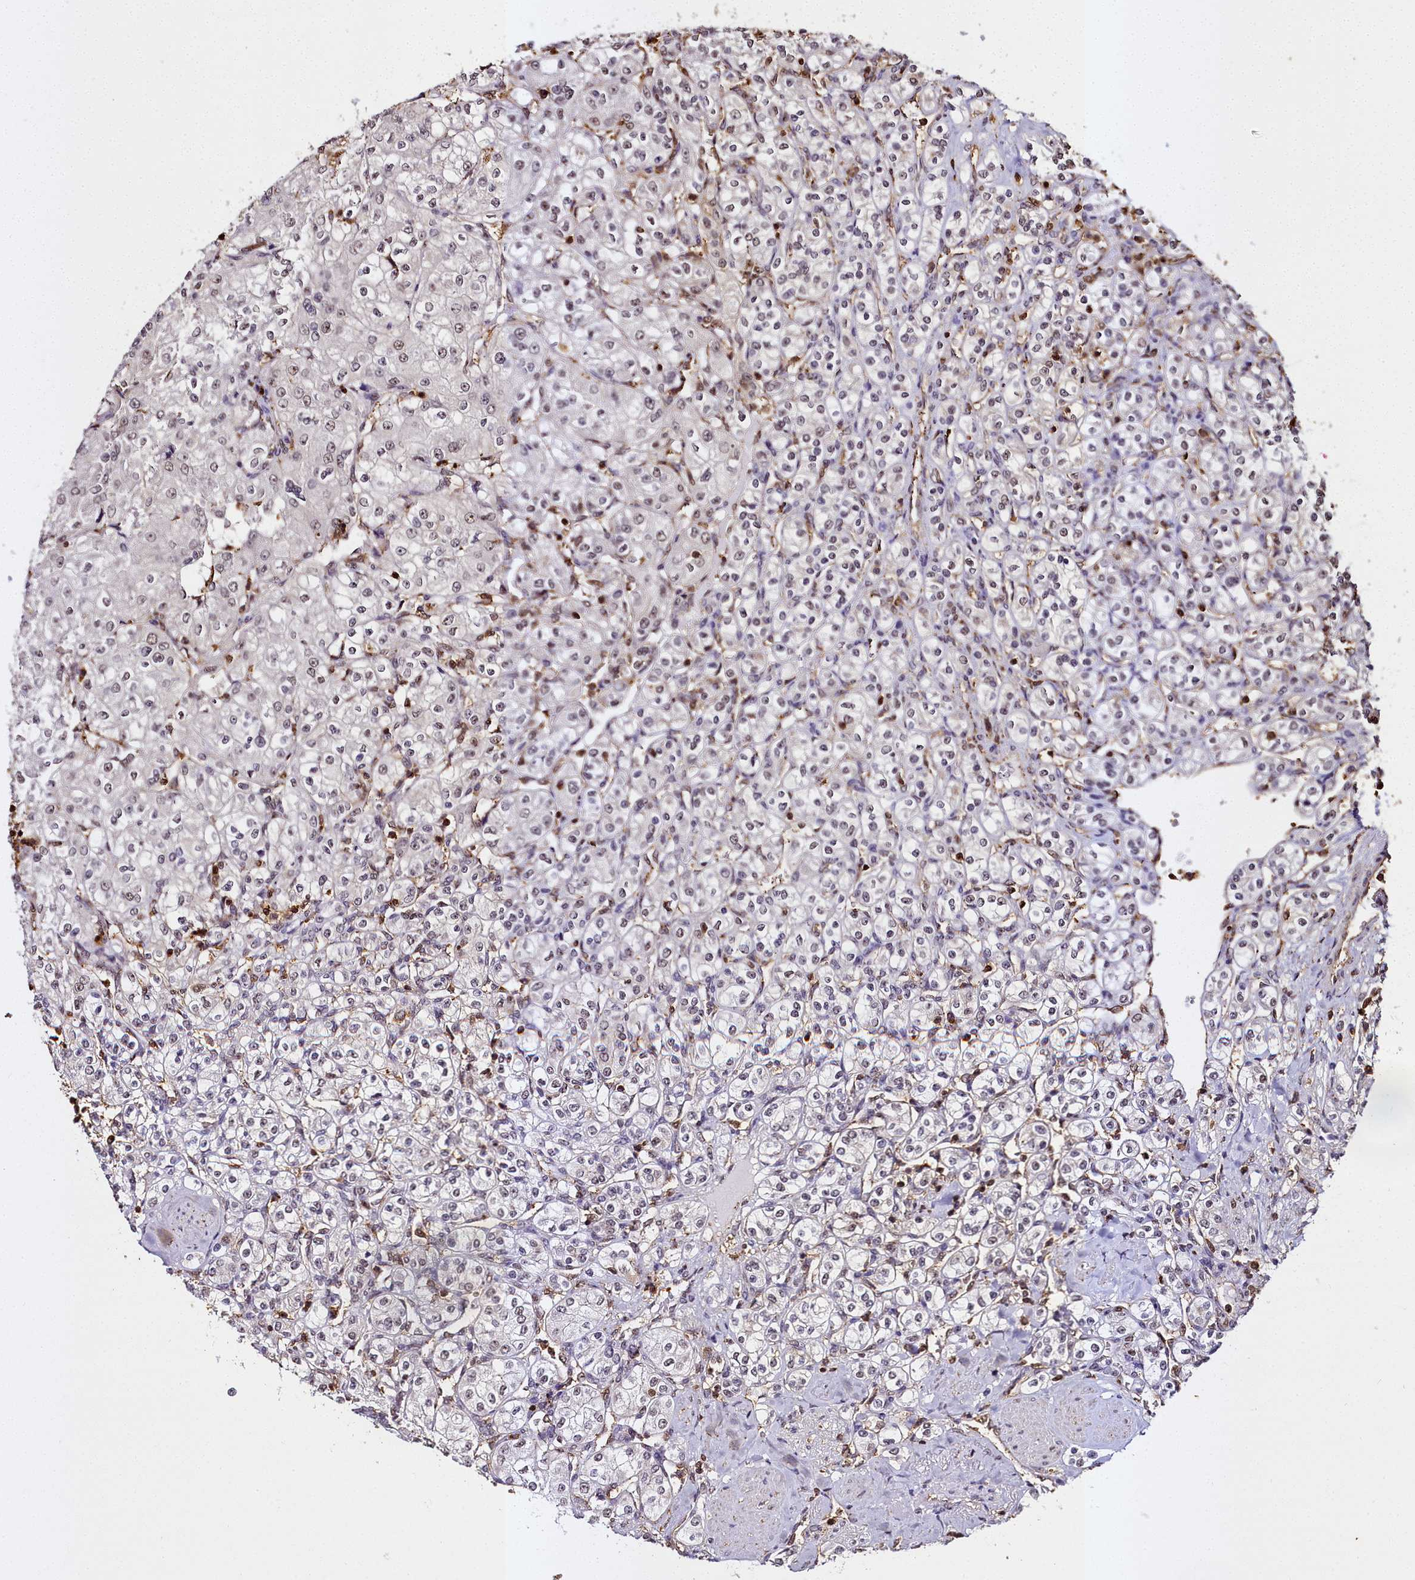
{"staining": {"intensity": "negative", "quantity": "none", "location": "none"}, "tissue": "renal cancer", "cell_type": "Tumor cells", "image_type": "cancer", "snomed": [{"axis": "morphology", "description": "Adenocarcinoma, NOS"}, {"axis": "topography", "description": "Kidney"}], "caption": "The IHC image has no significant positivity in tumor cells of renal cancer (adenocarcinoma) tissue.", "gene": "PPP4C", "patient": {"sex": "male", "age": 77}}